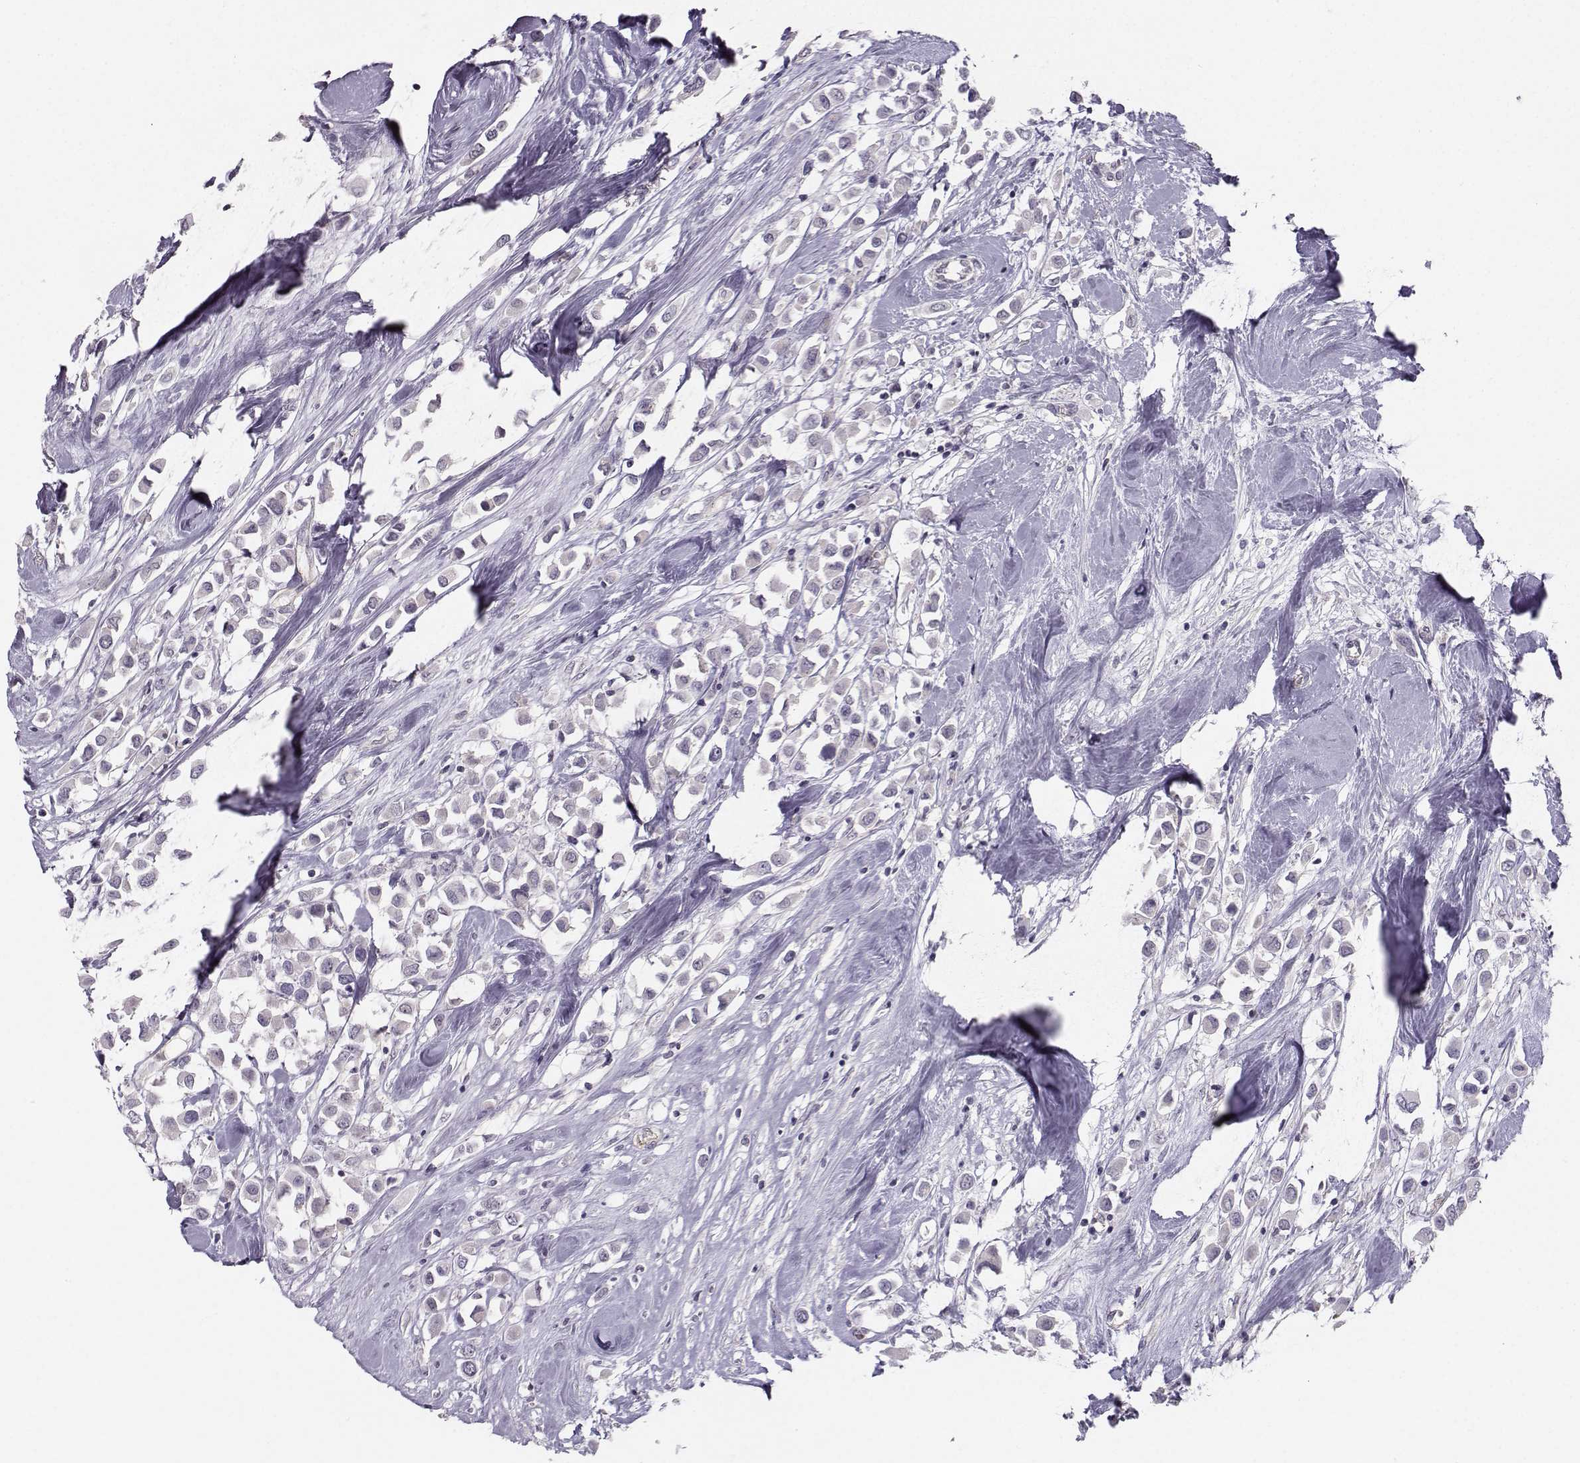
{"staining": {"intensity": "negative", "quantity": "none", "location": "none"}, "tissue": "breast cancer", "cell_type": "Tumor cells", "image_type": "cancer", "snomed": [{"axis": "morphology", "description": "Duct carcinoma"}, {"axis": "topography", "description": "Breast"}], "caption": "DAB immunohistochemical staining of breast cancer (infiltrating ductal carcinoma) reveals no significant expression in tumor cells.", "gene": "MAST1", "patient": {"sex": "female", "age": 61}}